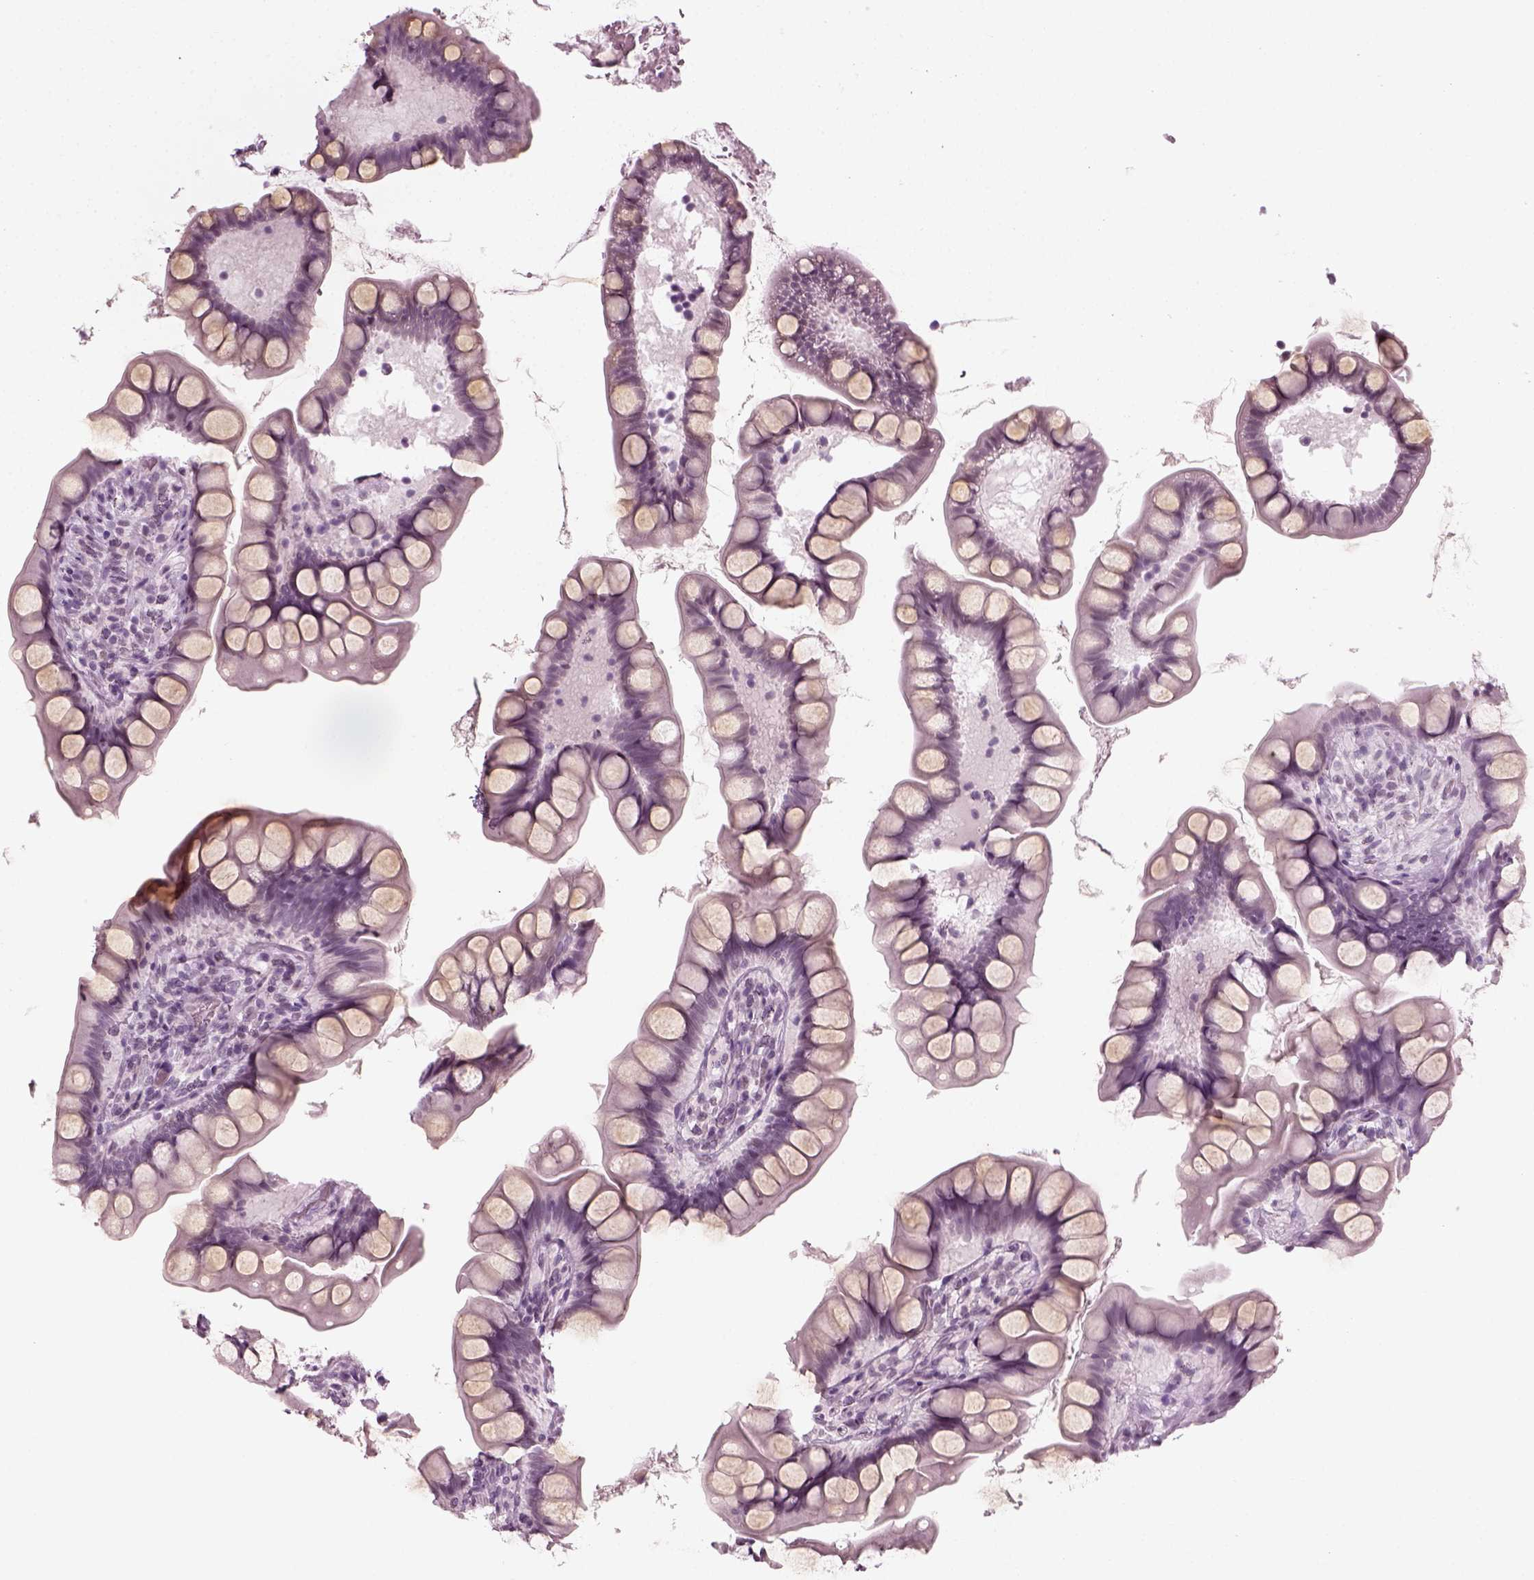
{"staining": {"intensity": "negative", "quantity": "none", "location": "none"}, "tissue": "small intestine", "cell_type": "Glandular cells", "image_type": "normal", "snomed": [{"axis": "morphology", "description": "Normal tissue, NOS"}, {"axis": "topography", "description": "Small intestine"}], "caption": "Protein analysis of normal small intestine displays no significant staining in glandular cells.", "gene": "KRT75", "patient": {"sex": "male", "age": 70}}